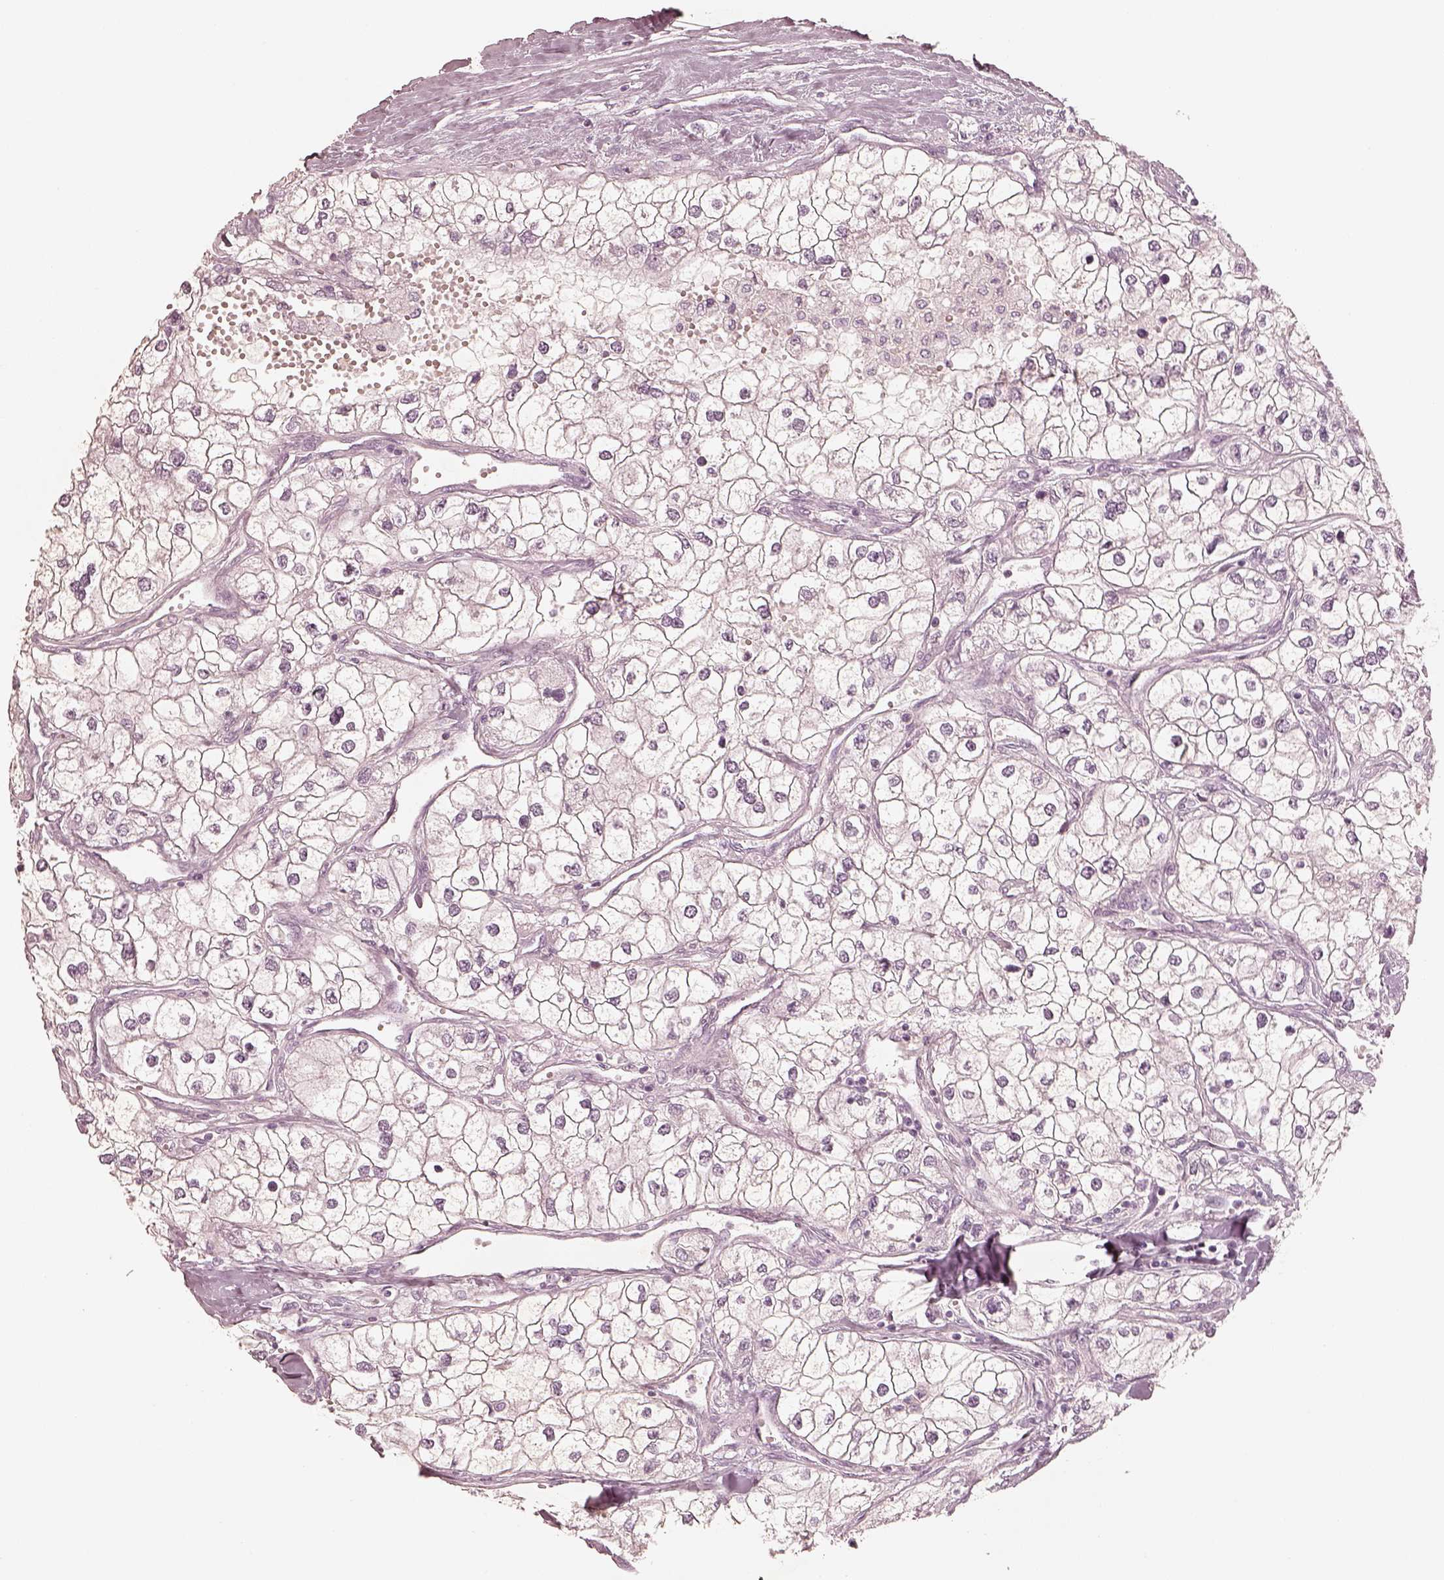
{"staining": {"intensity": "negative", "quantity": "none", "location": "none"}, "tissue": "renal cancer", "cell_type": "Tumor cells", "image_type": "cancer", "snomed": [{"axis": "morphology", "description": "Adenocarcinoma, NOS"}, {"axis": "topography", "description": "Kidney"}], "caption": "A micrograph of human renal cancer (adenocarcinoma) is negative for staining in tumor cells.", "gene": "KRT82", "patient": {"sex": "male", "age": 59}}